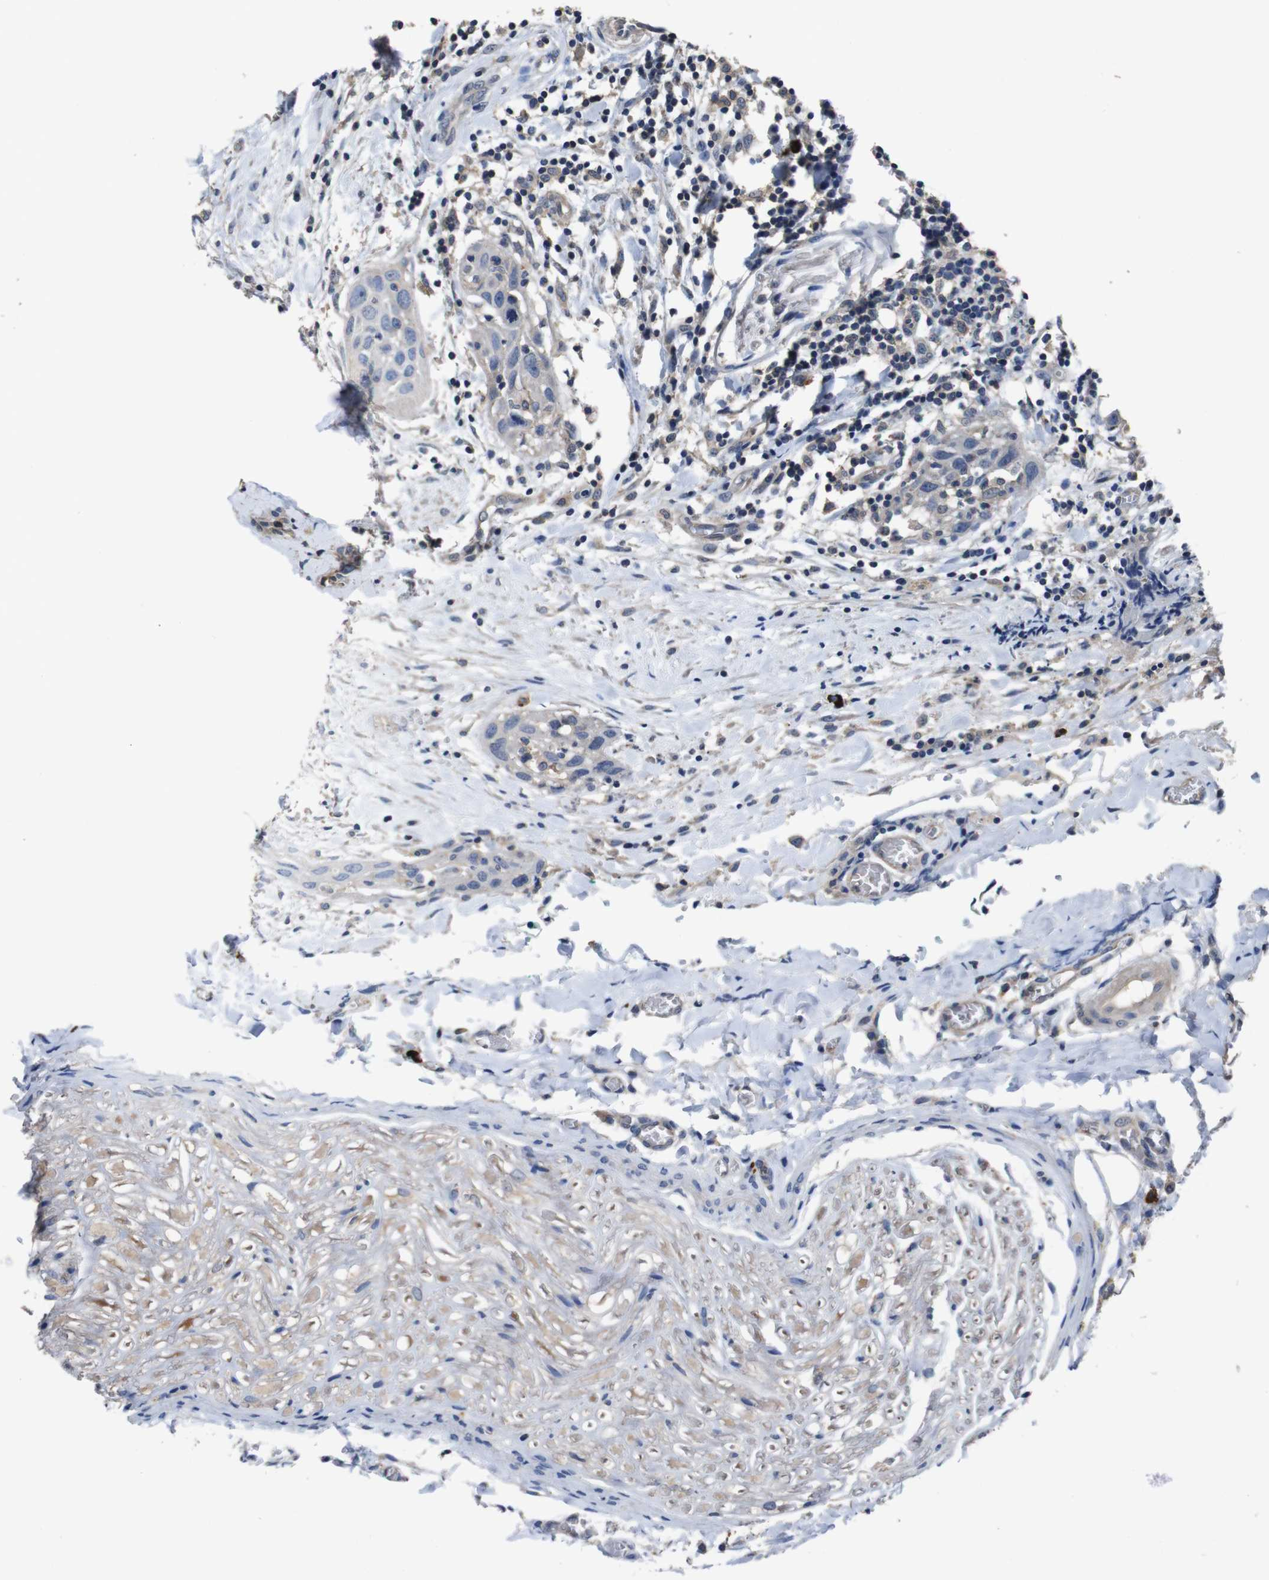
{"staining": {"intensity": "negative", "quantity": "none", "location": "none"}, "tissue": "head and neck cancer", "cell_type": "Tumor cells", "image_type": "cancer", "snomed": [{"axis": "morphology", "description": "Normal tissue, NOS"}, {"axis": "morphology", "description": "Squamous cell carcinoma, NOS"}, {"axis": "topography", "description": "Oral tissue"}, {"axis": "topography", "description": "Head-Neck"}], "caption": "Immunohistochemistry of human head and neck cancer shows no positivity in tumor cells.", "gene": "GLIPR1", "patient": {"sex": "female", "age": 50}}